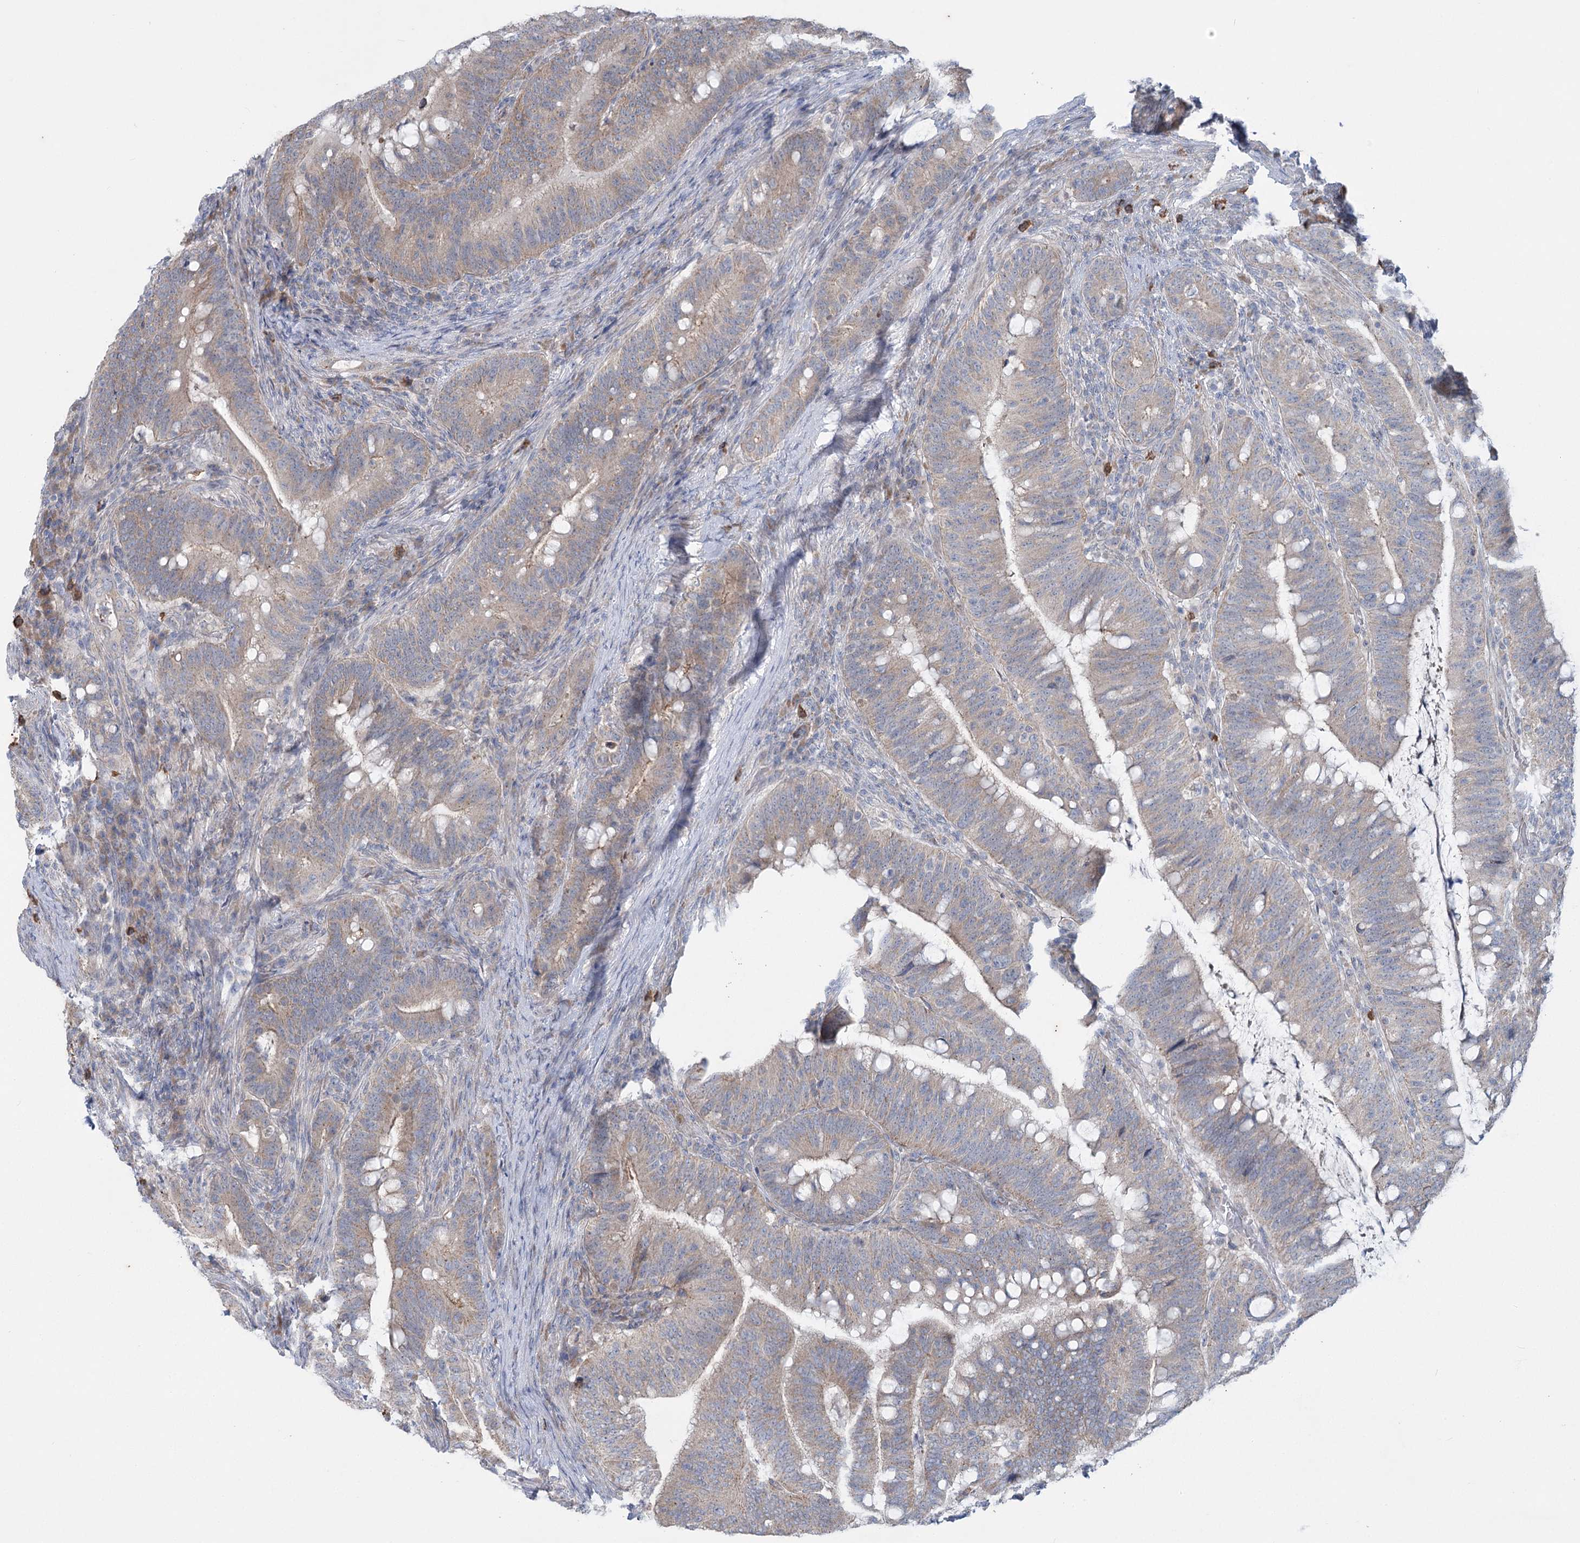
{"staining": {"intensity": "weak", "quantity": "<25%", "location": "cytoplasmic/membranous"}, "tissue": "colorectal cancer", "cell_type": "Tumor cells", "image_type": "cancer", "snomed": [{"axis": "morphology", "description": "Adenocarcinoma, NOS"}, {"axis": "topography", "description": "Colon"}], "caption": "High power microscopy histopathology image of an immunohistochemistry (IHC) micrograph of colorectal adenocarcinoma, revealing no significant expression in tumor cells. (DAB IHC with hematoxylin counter stain).", "gene": "PLA2G12A", "patient": {"sex": "female", "age": 66}}